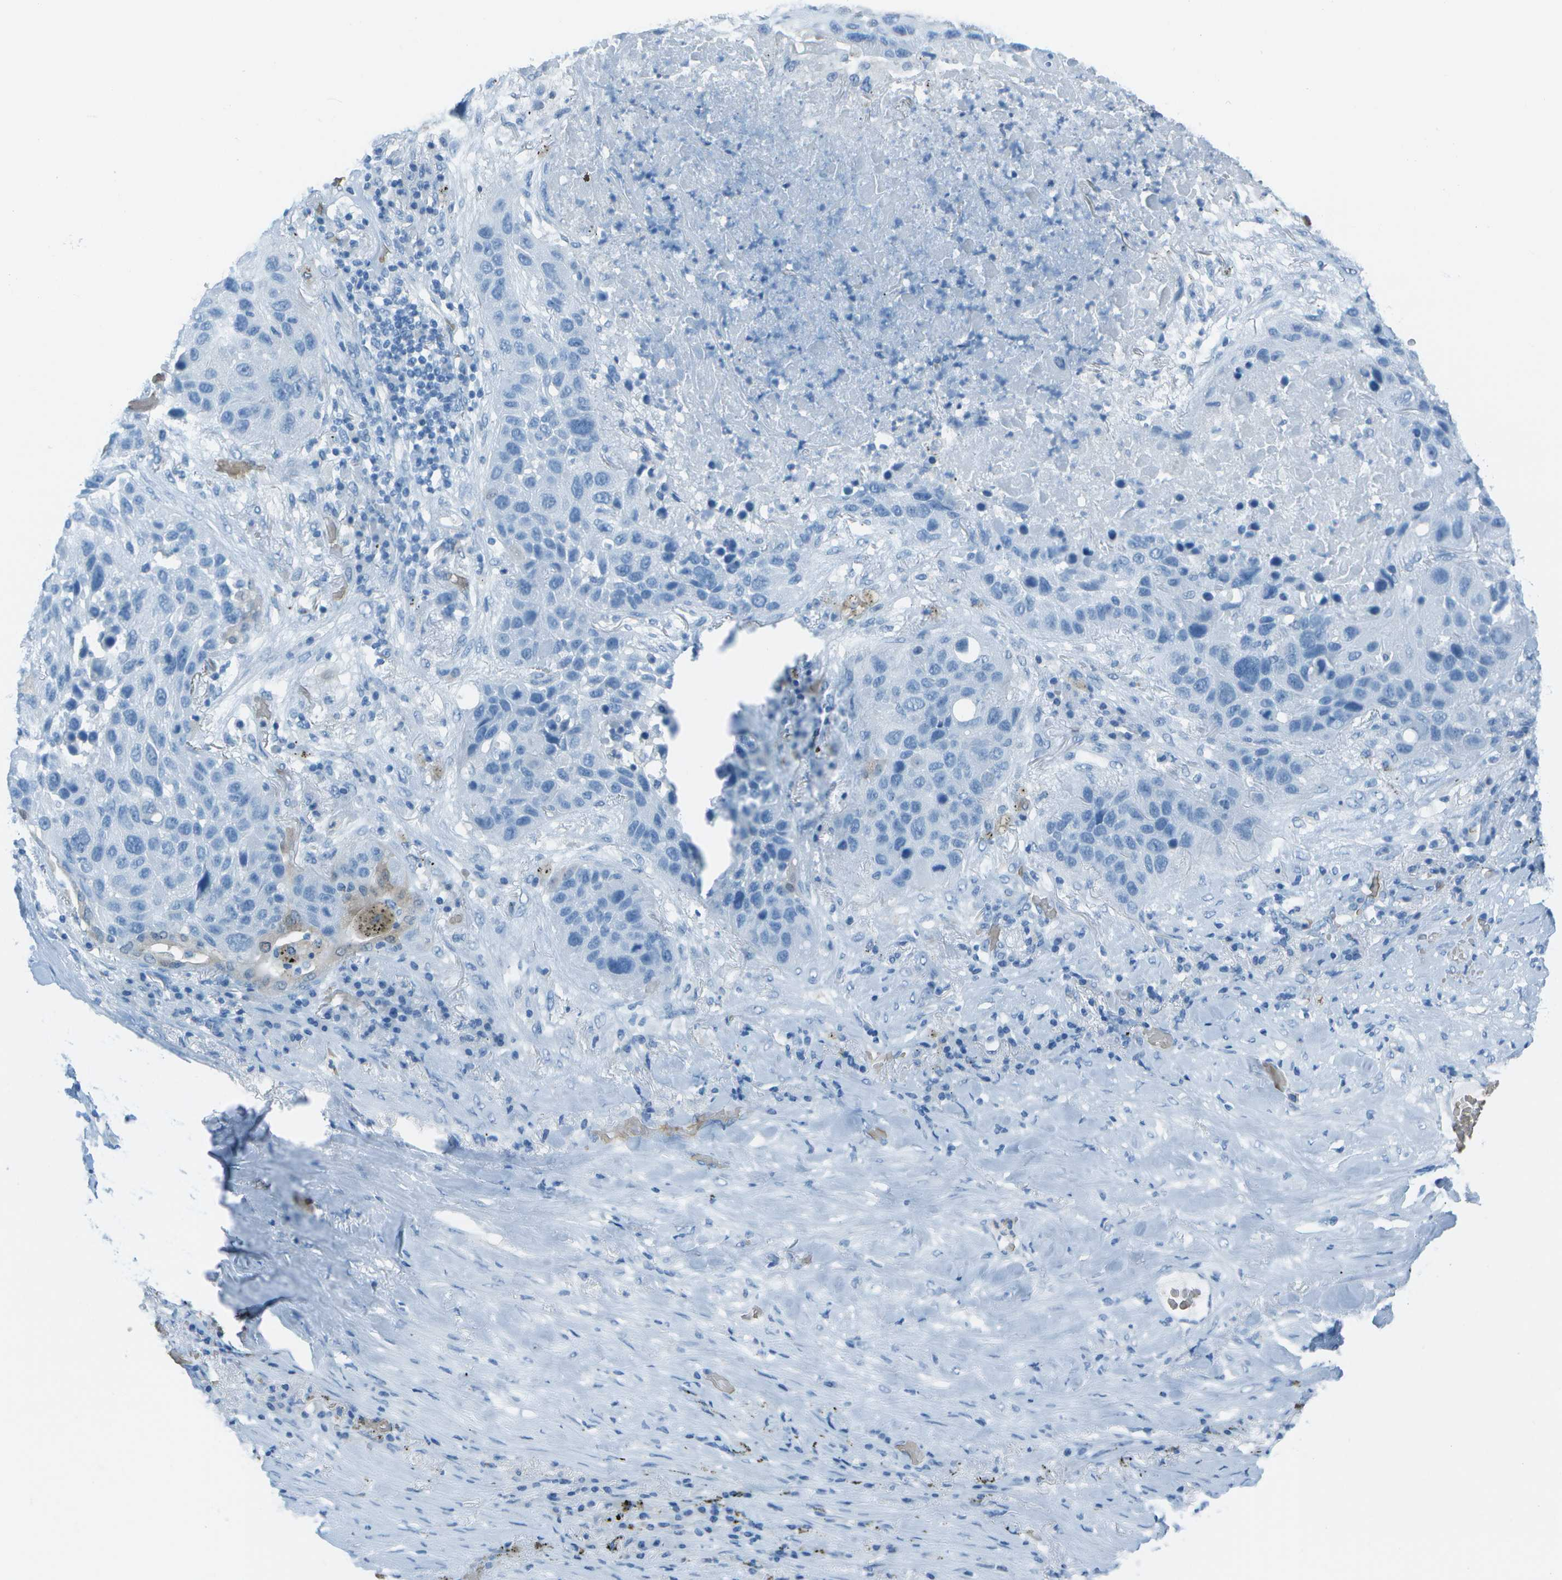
{"staining": {"intensity": "negative", "quantity": "none", "location": "none"}, "tissue": "lung cancer", "cell_type": "Tumor cells", "image_type": "cancer", "snomed": [{"axis": "morphology", "description": "Squamous cell carcinoma, NOS"}, {"axis": "topography", "description": "Lung"}], "caption": "There is no significant positivity in tumor cells of lung cancer (squamous cell carcinoma). (DAB immunohistochemistry (IHC) with hematoxylin counter stain).", "gene": "ASL", "patient": {"sex": "male", "age": 57}}